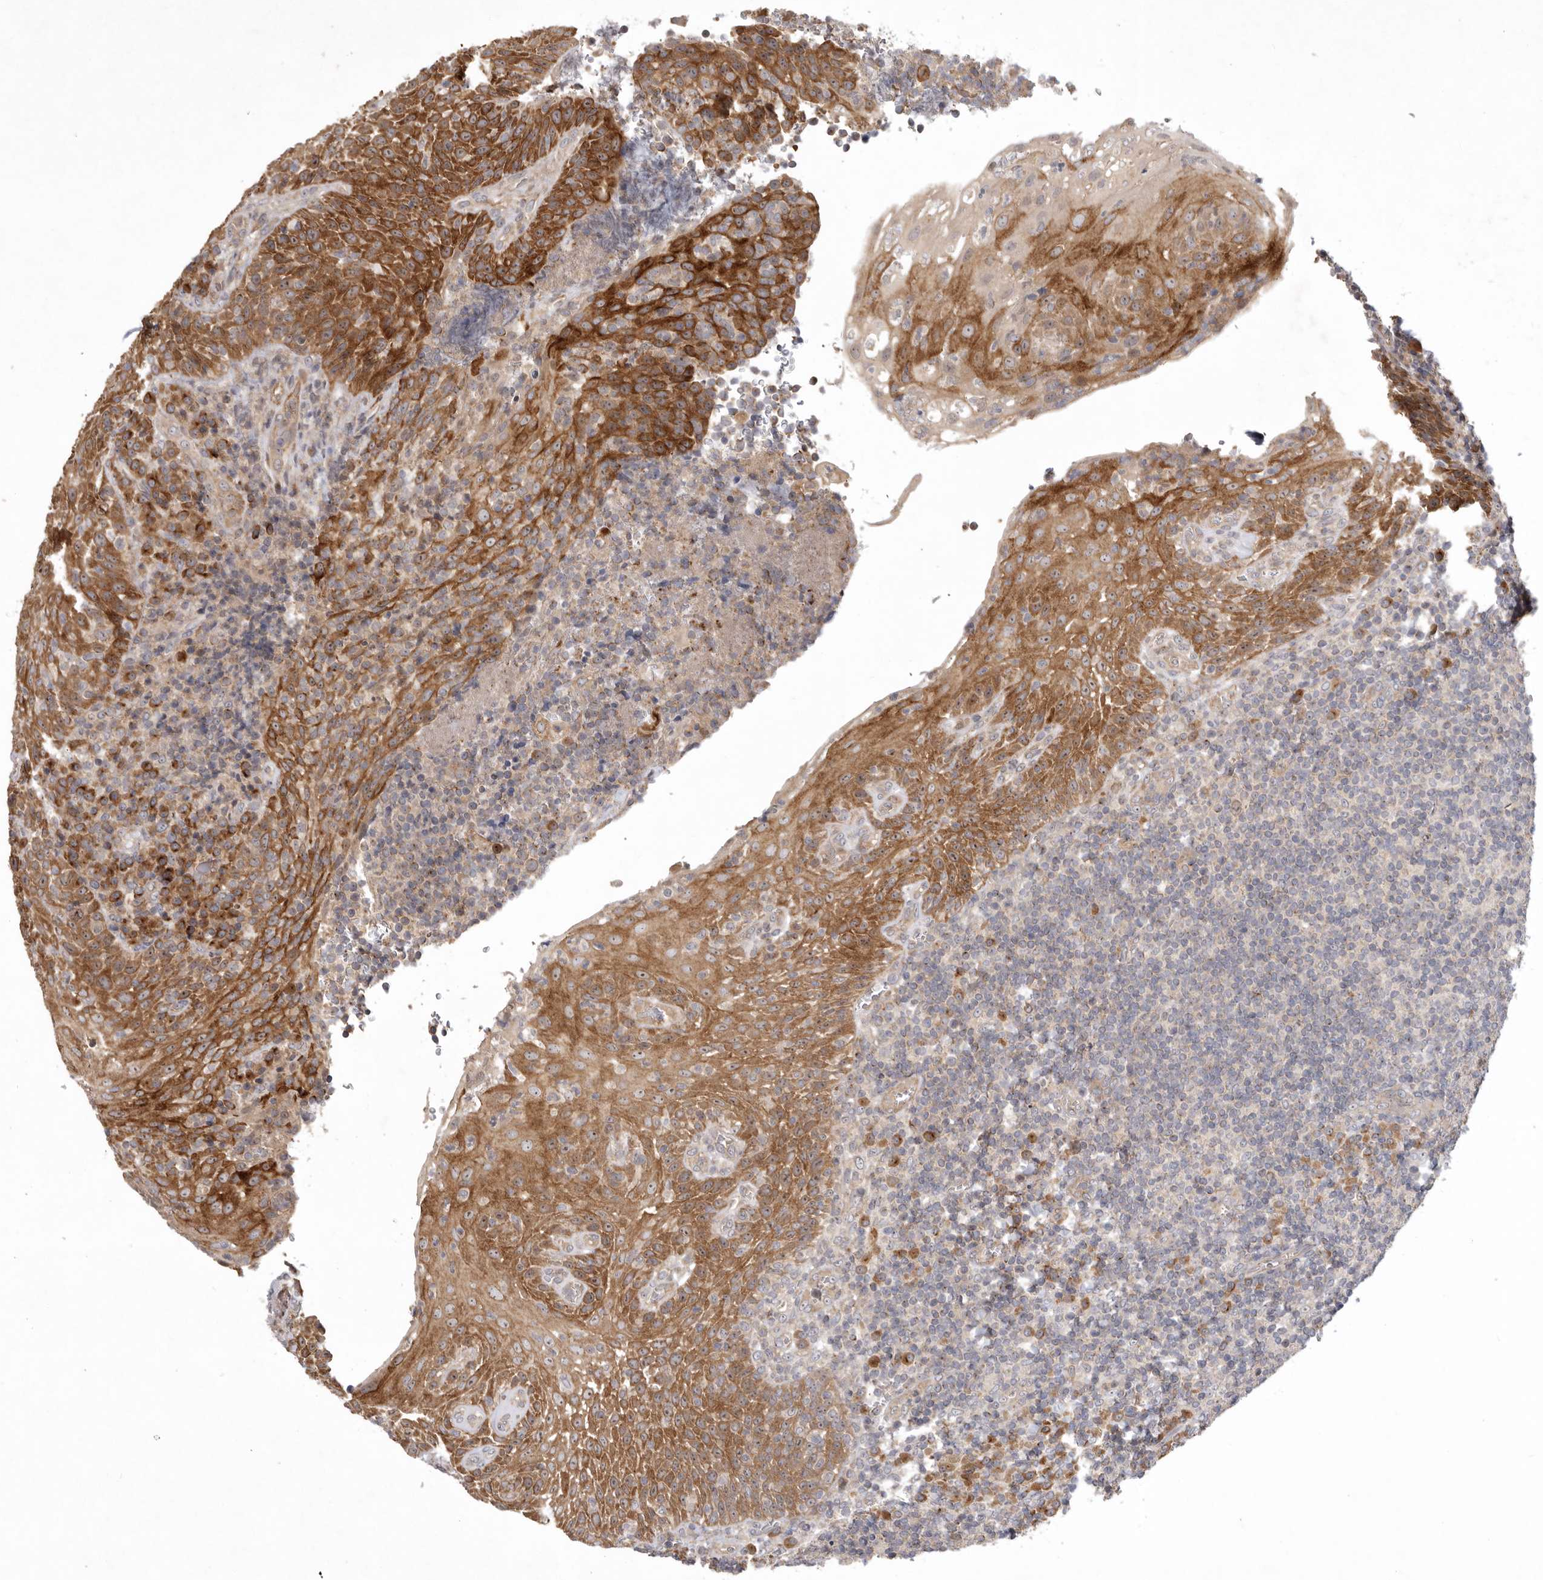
{"staining": {"intensity": "weak", "quantity": "<25%", "location": "cytoplasmic/membranous"}, "tissue": "tonsil", "cell_type": "Germinal center cells", "image_type": "normal", "snomed": [{"axis": "morphology", "description": "Normal tissue, NOS"}, {"axis": "topography", "description": "Tonsil"}], "caption": "Photomicrograph shows no protein positivity in germinal center cells of benign tonsil. (DAB immunohistochemistry (IHC) with hematoxylin counter stain).", "gene": "KIF2B", "patient": {"sex": "male", "age": 37}}